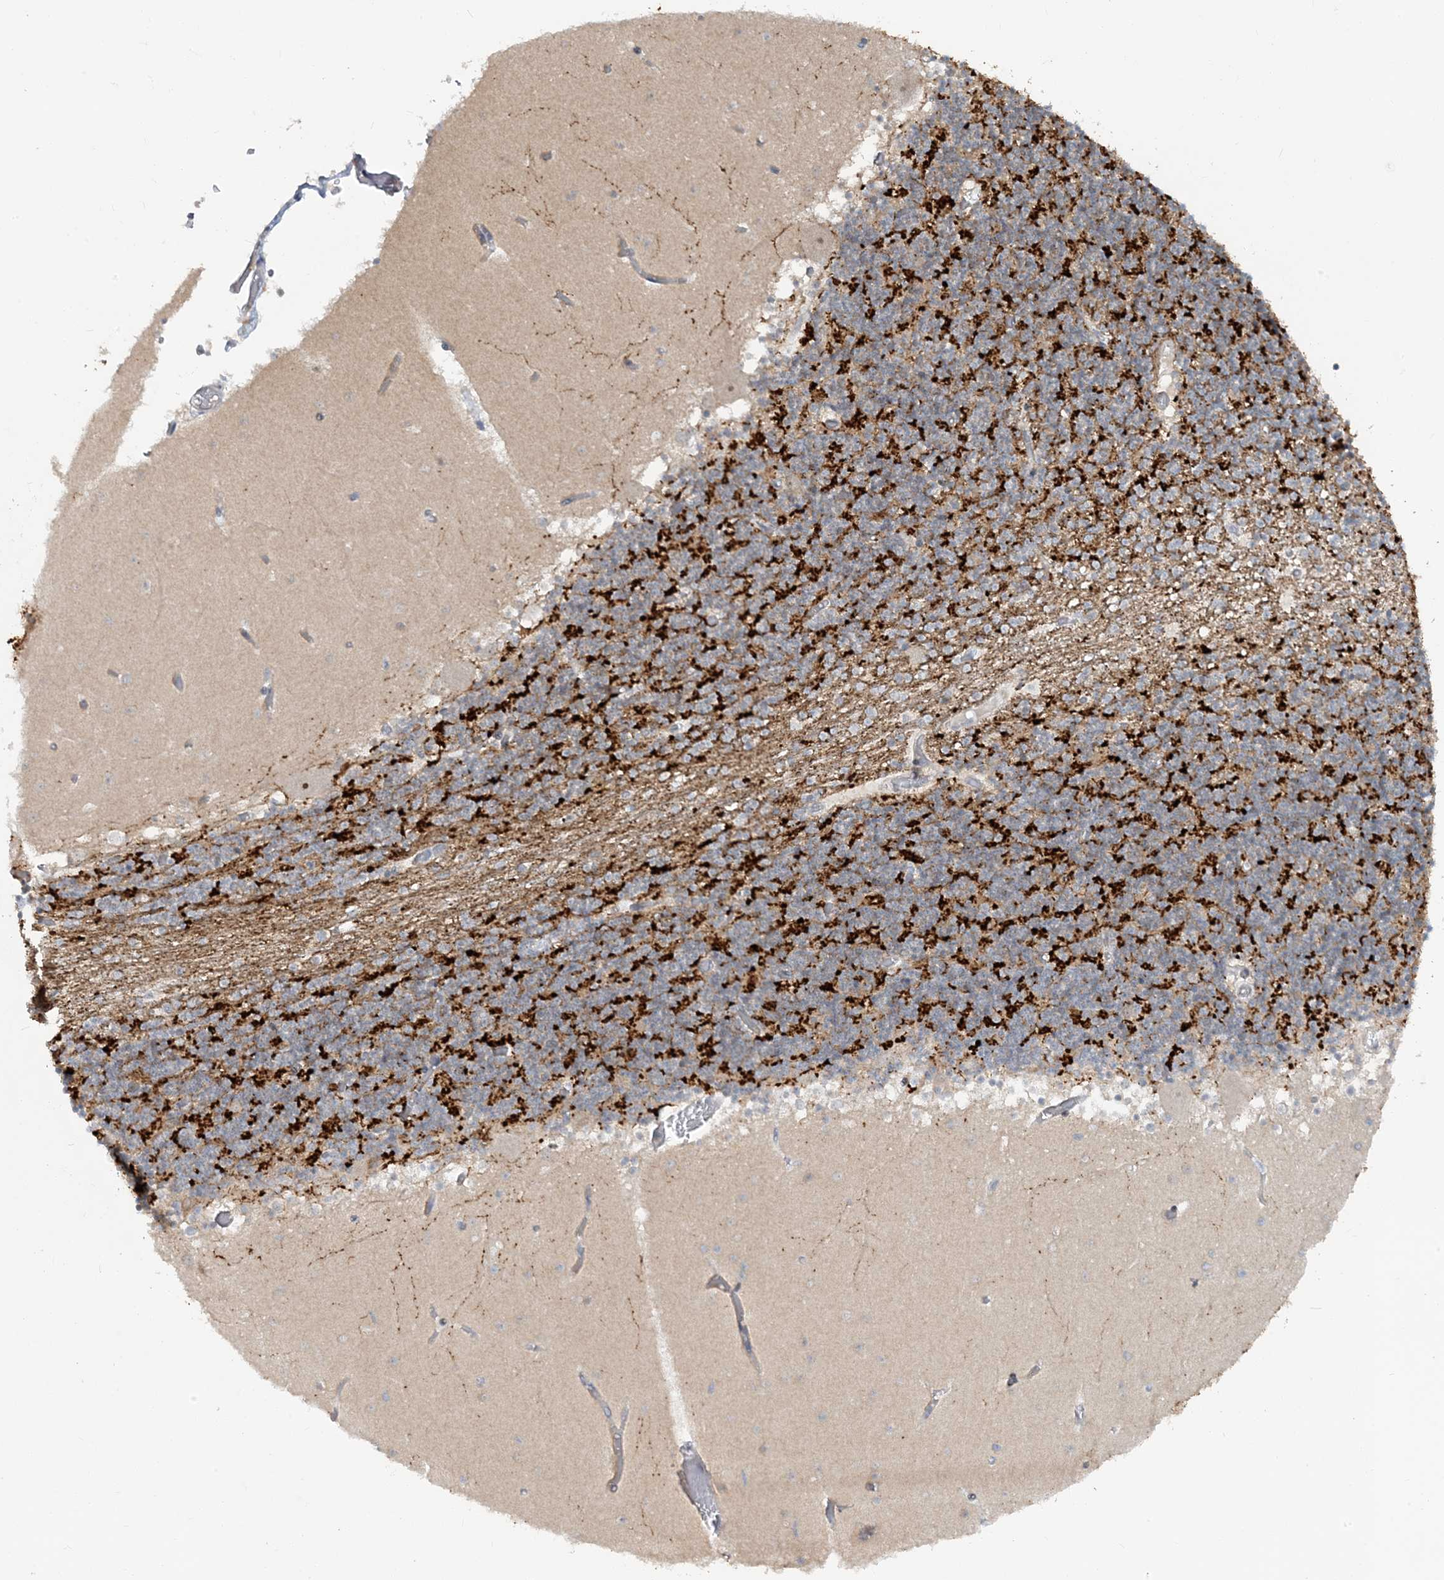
{"staining": {"intensity": "moderate", "quantity": "25%-75%", "location": "cytoplasmic/membranous"}, "tissue": "cerebellum", "cell_type": "Cells in granular layer", "image_type": "normal", "snomed": [{"axis": "morphology", "description": "Normal tissue, NOS"}, {"axis": "topography", "description": "Cerebellum"}], "caption": "A brown stain highlights moderate cytoplasmic/membranous positivity of a protein in cells in granular layer of unremarkable human cerebellum. The staining was performed using DAB, with brown indicating positive protein expression. Nuclei are stained blue with hematoxylin.", "gene": "LEXM", "patient": {"sex": "female", "age": 28}}